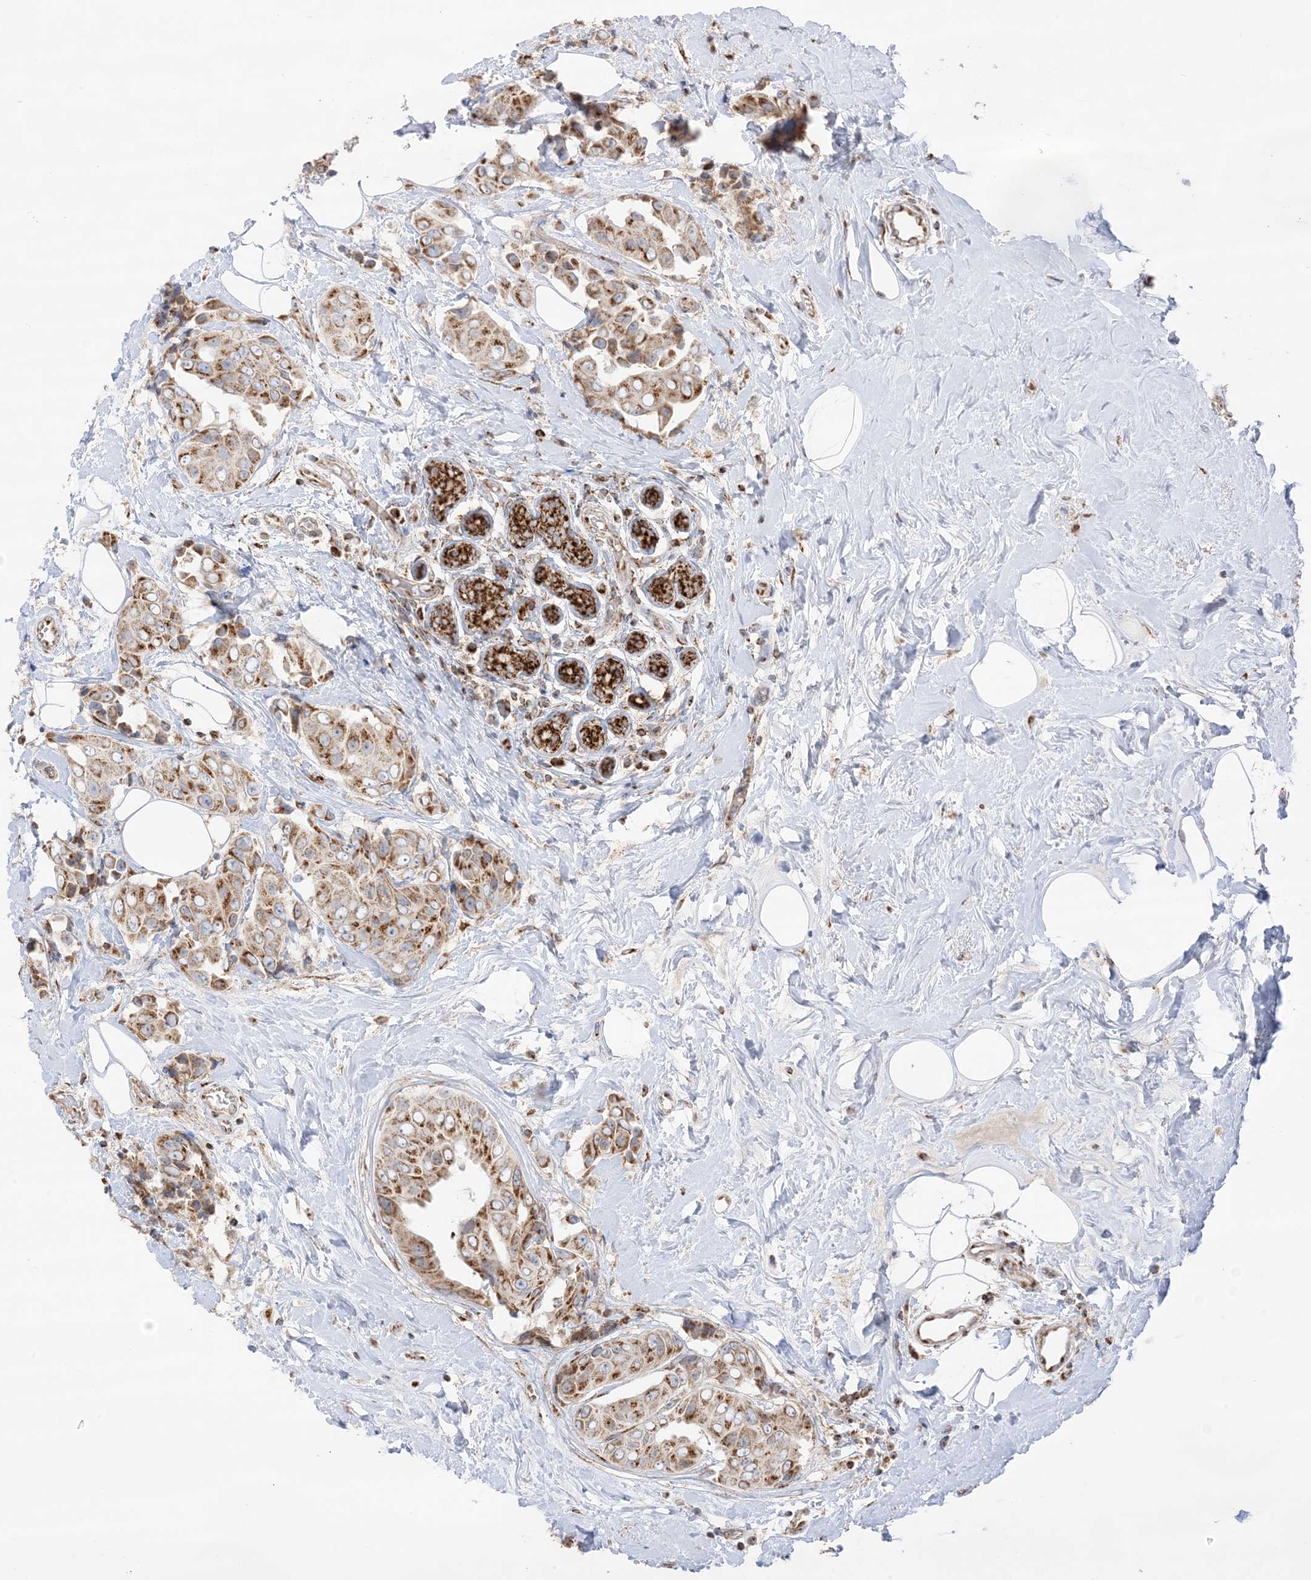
{"staining": {"intensity": "moderate", "quantity": ">75%", "location": "cytoplasmic/membranous"}, "tissue": "breast cancer", "cell_type": "Tumor cells", "image_type": "cancer", "snomed": [{"axis": "morphology", "description": "Normal tissue, NOS"}, {"axis": "morphology", "description": "Duct carcinoma"}, {"axis": "topography", "description": "Breast"}], "caption": "A brown stain shows moderate cytoplasmic/membranous positivity of a protein in breast cancer tumor cells.", "gene": "SLC25A12", "patient": {"sex": "female", "age": 39}}